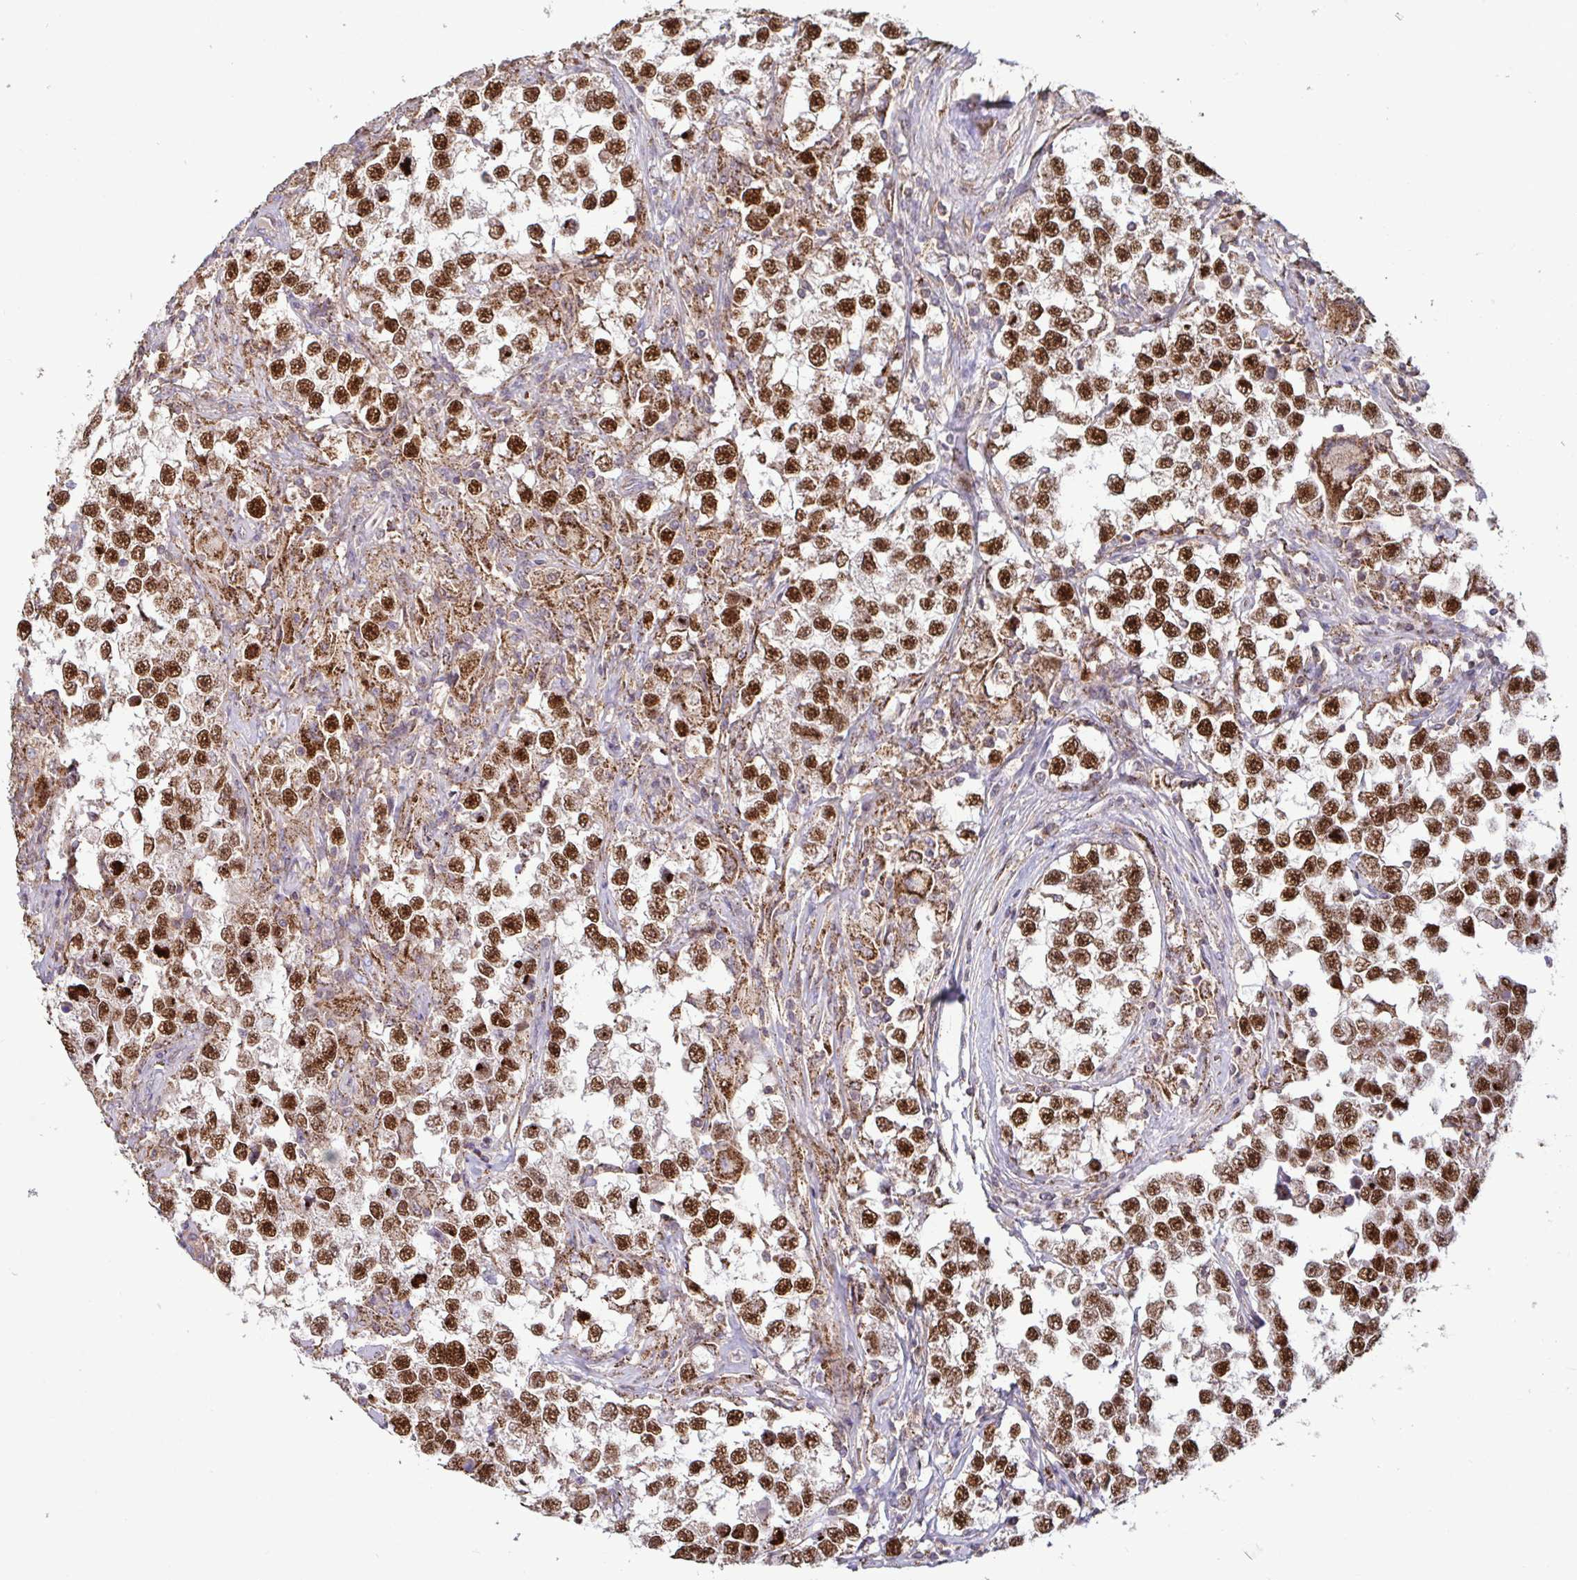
{"staining": {"intensity": "strong", "quantity": ">75%", "location": "nuclear"}, "tissue": "testis cancer", "cell_type": "Tumor cells", "image_type": "cancer", "snomed": [{"axis": "morphology", "description": "Seminoma, NOS"}, {"axis": "topography", "description": "Testis"}], "caption": "Human testis seminoma stained for a protein (brown) displays strong nuclear positive positivity in about >75% of tumor cells.", "gene": "SPRY1", "patient": {"sex": "male", "age": 46}}